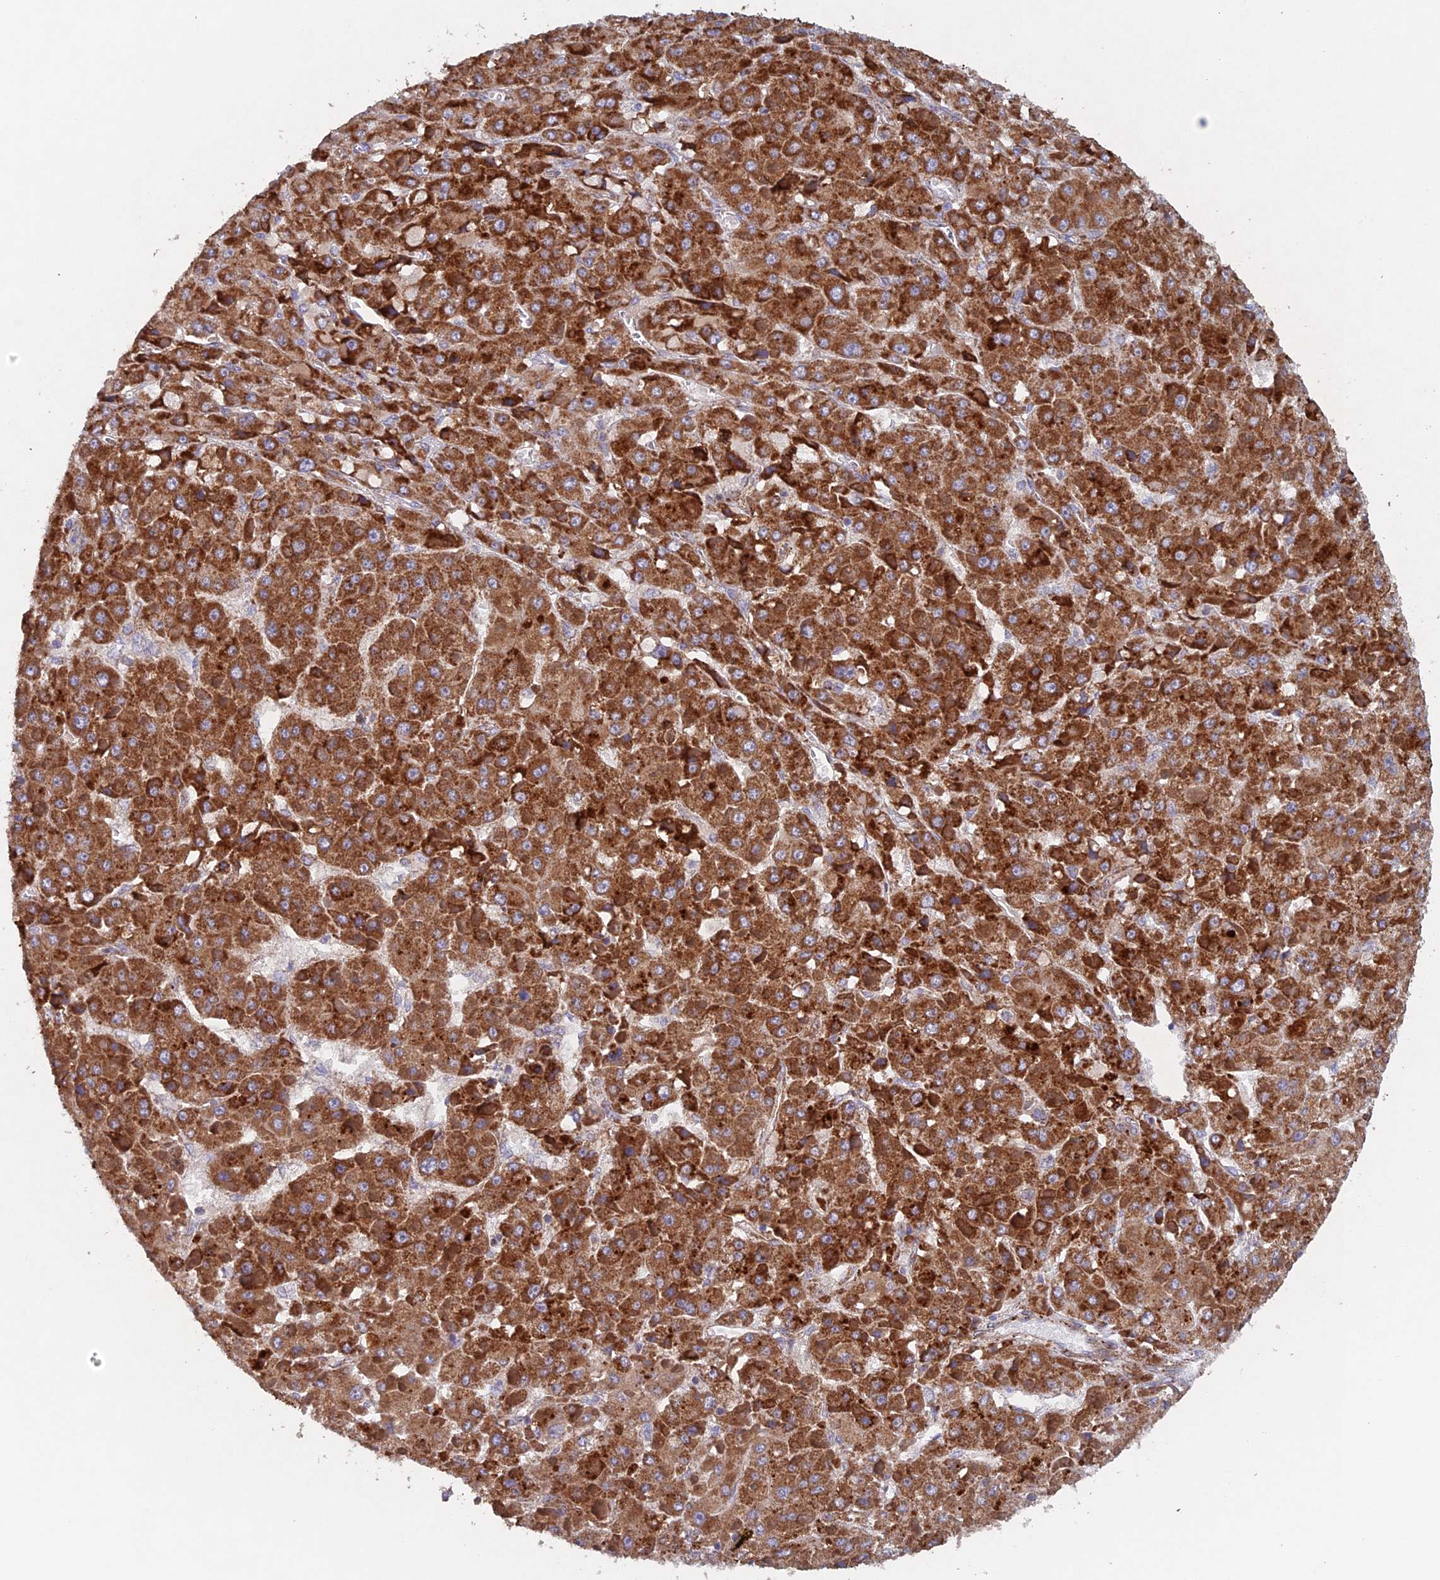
{"staining": {"intensity": "strong", "quantity": ">75%", "location": "cytoplasmic/membranous"}, "tissue": "liver cancer", "cell_type": "Tumor cells", "image_type": "cancer", "snomed": [{"axis": "morphology", "description": "Carcinoma, Hepatocellular, NOS"}, {"axis": "topography", "description": "Liver"}], "caption": "Protein expression analysis of human liver hepatocellular carcinoma reveals strong cytoplasmic/membranous expression in approximately >75% of tumor cells.", "gene": "MRPL1", "patient": {"sex": "female", "age": 73}}